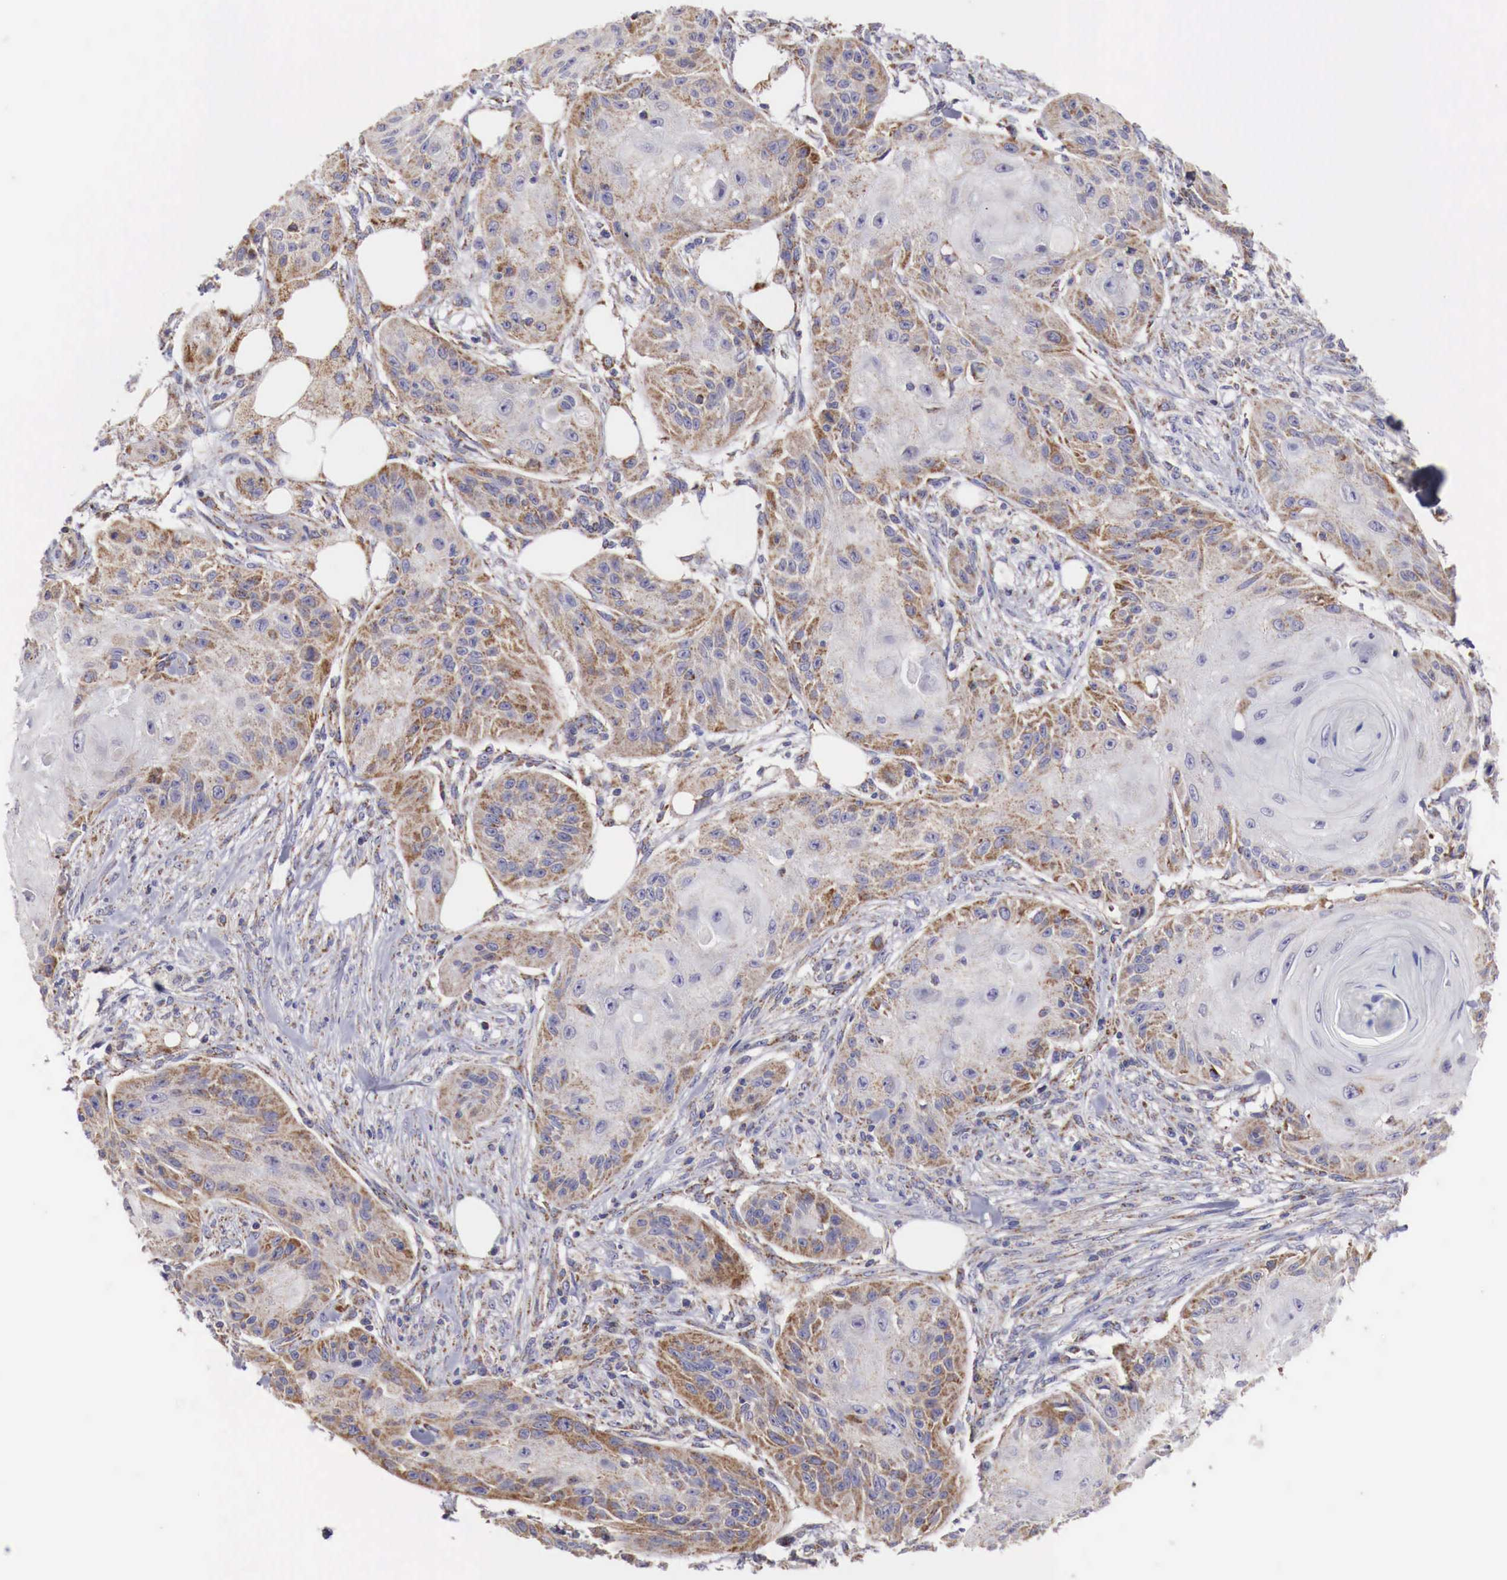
{"staining": {"intensity": "moderate", "quantity": "25%-75%", "location": "cytoplasmic/membranous"}, "tissue": "skin cancer", "cell_type": "Tumor cells", "image_type": "cancer", "snomed": [{"axis": "morphology", "description": "Squamous cell carcinoma, NOS"}, {"axis": "topography", "description": "Skin"}], "caption": "Protein expression analysis of skin squamous cell carcinoma shows moderate cytoplasmic/membranous positivity in approximately 25%-75% of tumor cells.", "gene": "XPNPEP3", "patient": {"sex": "female", "age": 88}}